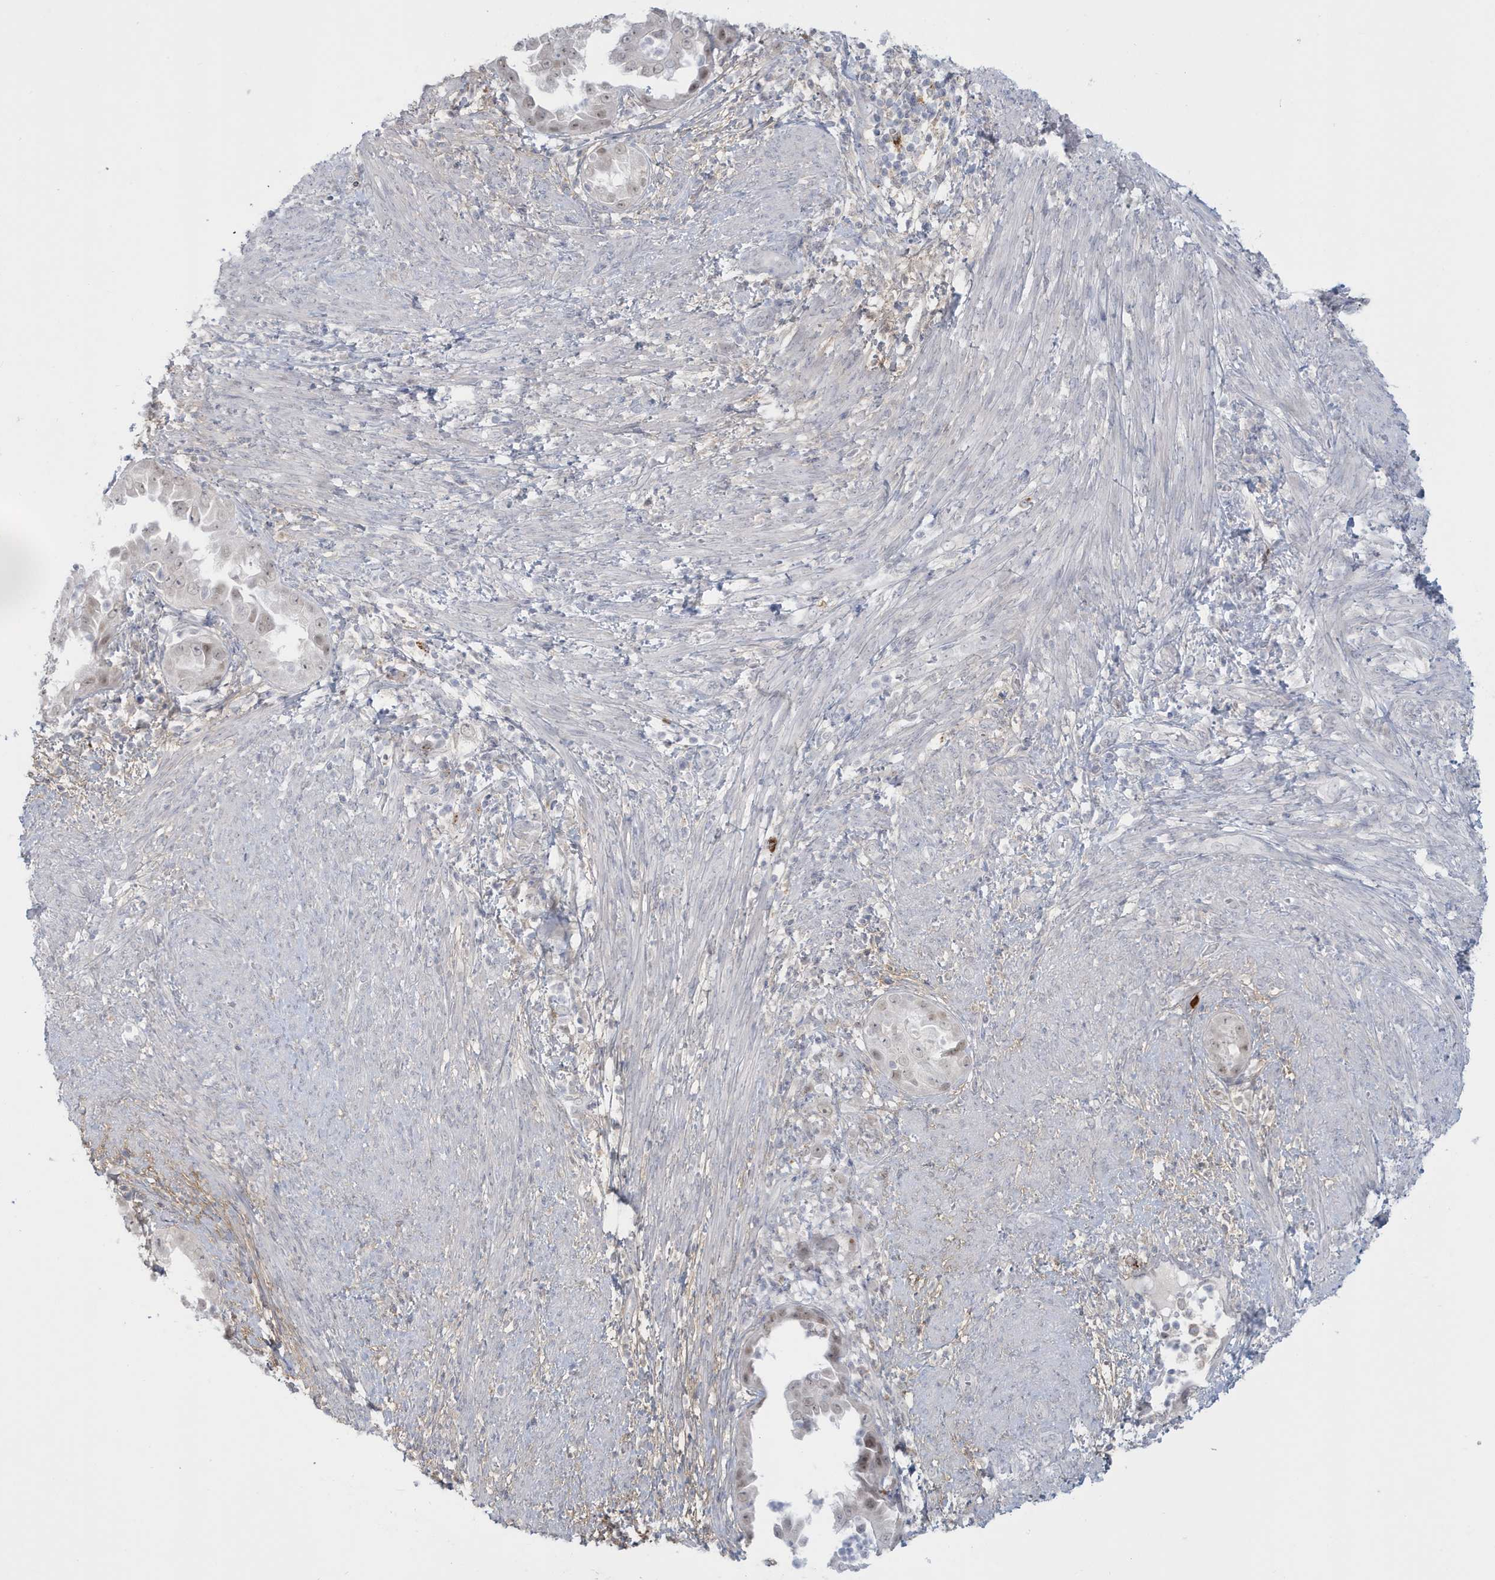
{"staining": {"intensity": "weak", "quantity": "<25%", "location": "nuclear"}, "tissue": "endometrial cancer", "cell_type": "Tumor cells", "image_type": "cancer", "snomed": [{"axis": "morphology", "description": "Adenocarcinoma, NOS"}, {"axis": "topography", "description": "Endometrium"}], "caption": "There is no significant staining in tumor cells of endometrial cancer.", "gene": "HERC6", "patient": {"sex": "female", "age": 85}}